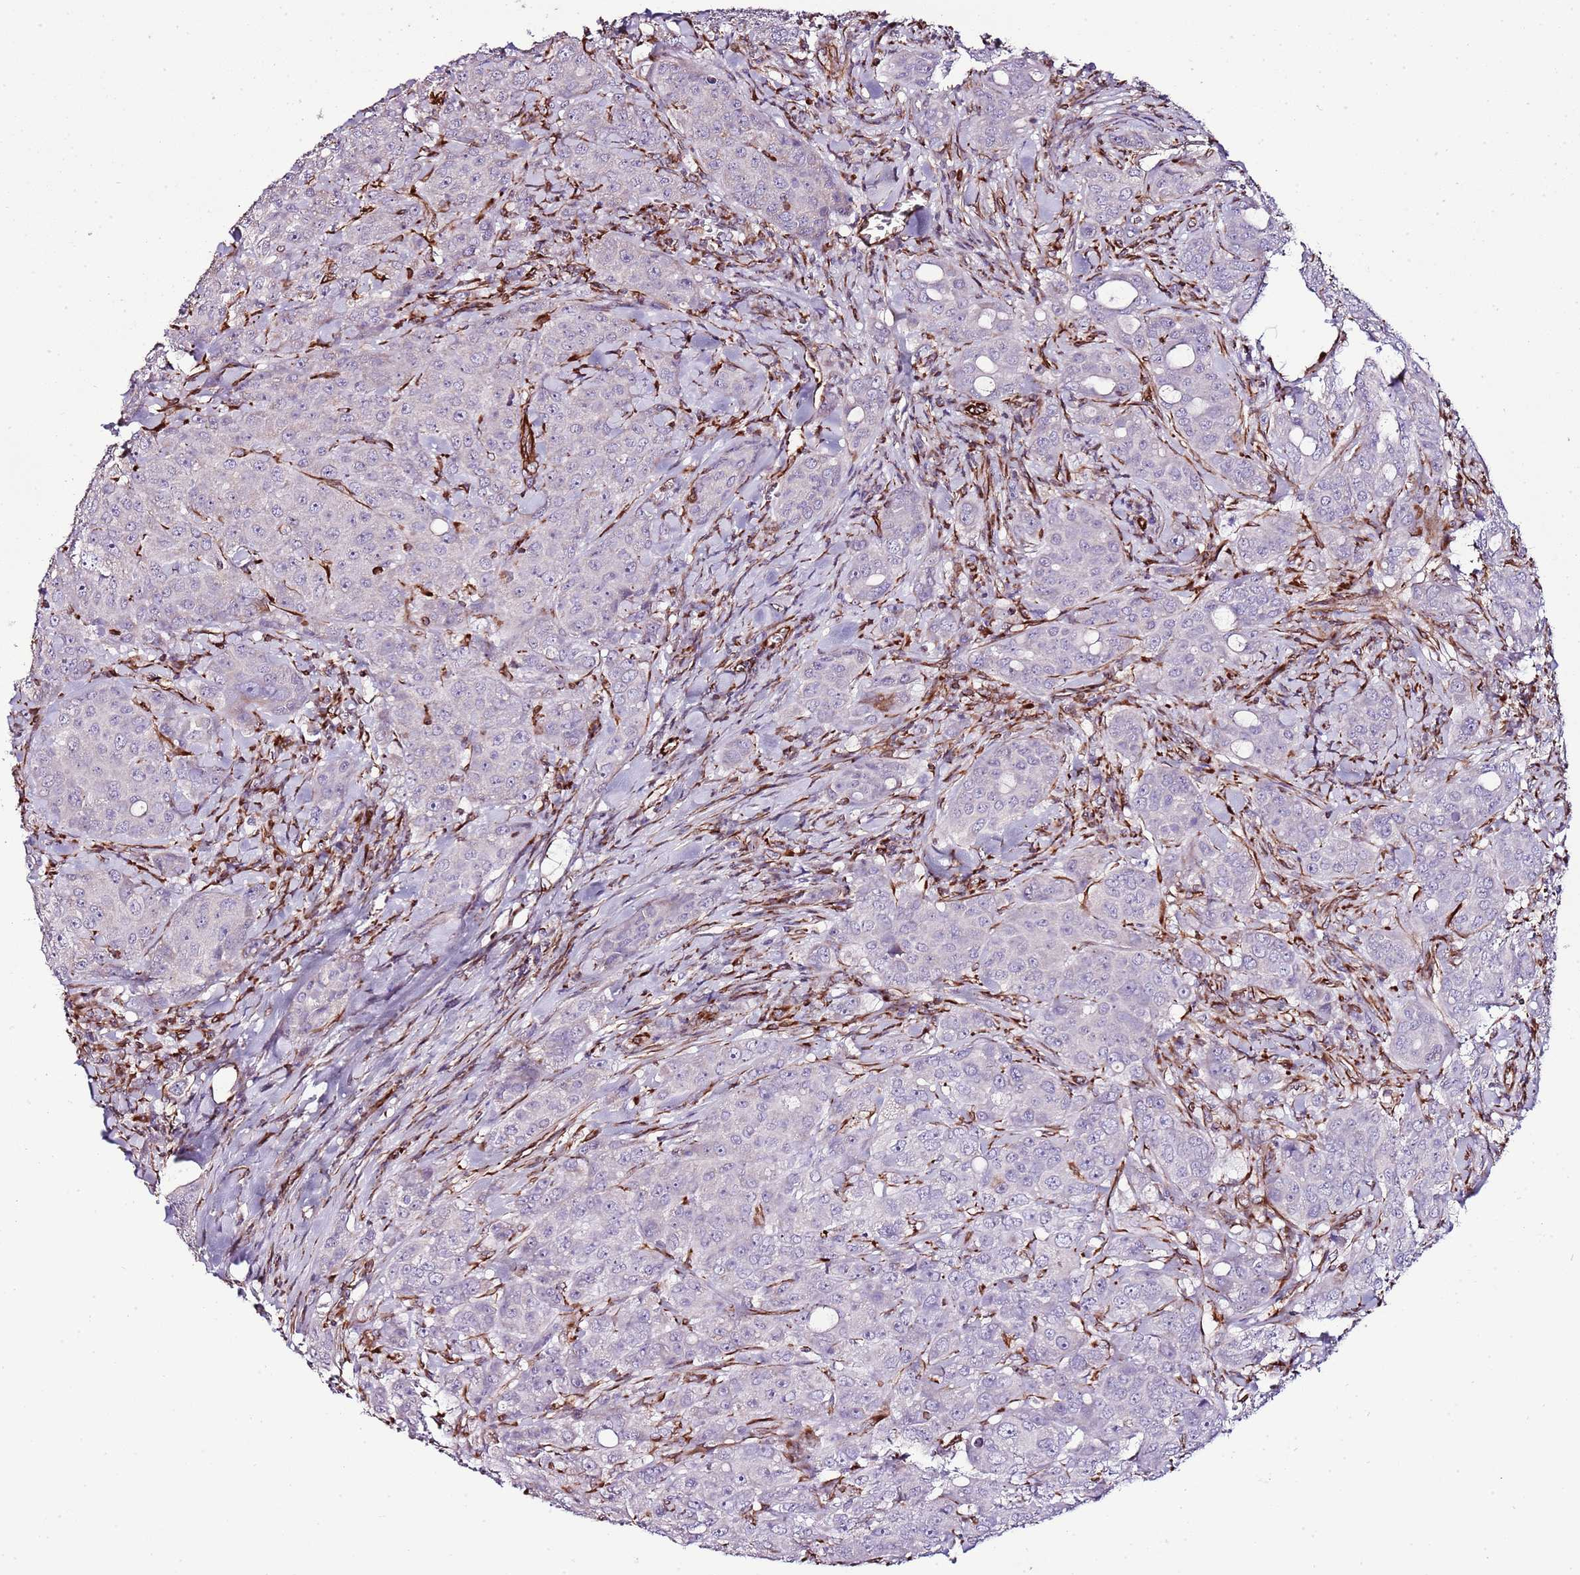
{"staining": {"intensity": "negative", "quantity": "none", "location": "none"}, "tissue": "breast cancer", "cell_type": "Tumor cells", "image_type": "cancer", "snomed": [{"axis": "morphology", "description": "Duct carcinoma"}, {"axis": "topography", "description": "Breast"}], "caption": "This is an IHC histopathology image of human breast infiltrating ductal carcinoma. There is no positivity in tumor cells.", "gene": "ZNF786", "patient": {"sex": "female", "age": 43}}